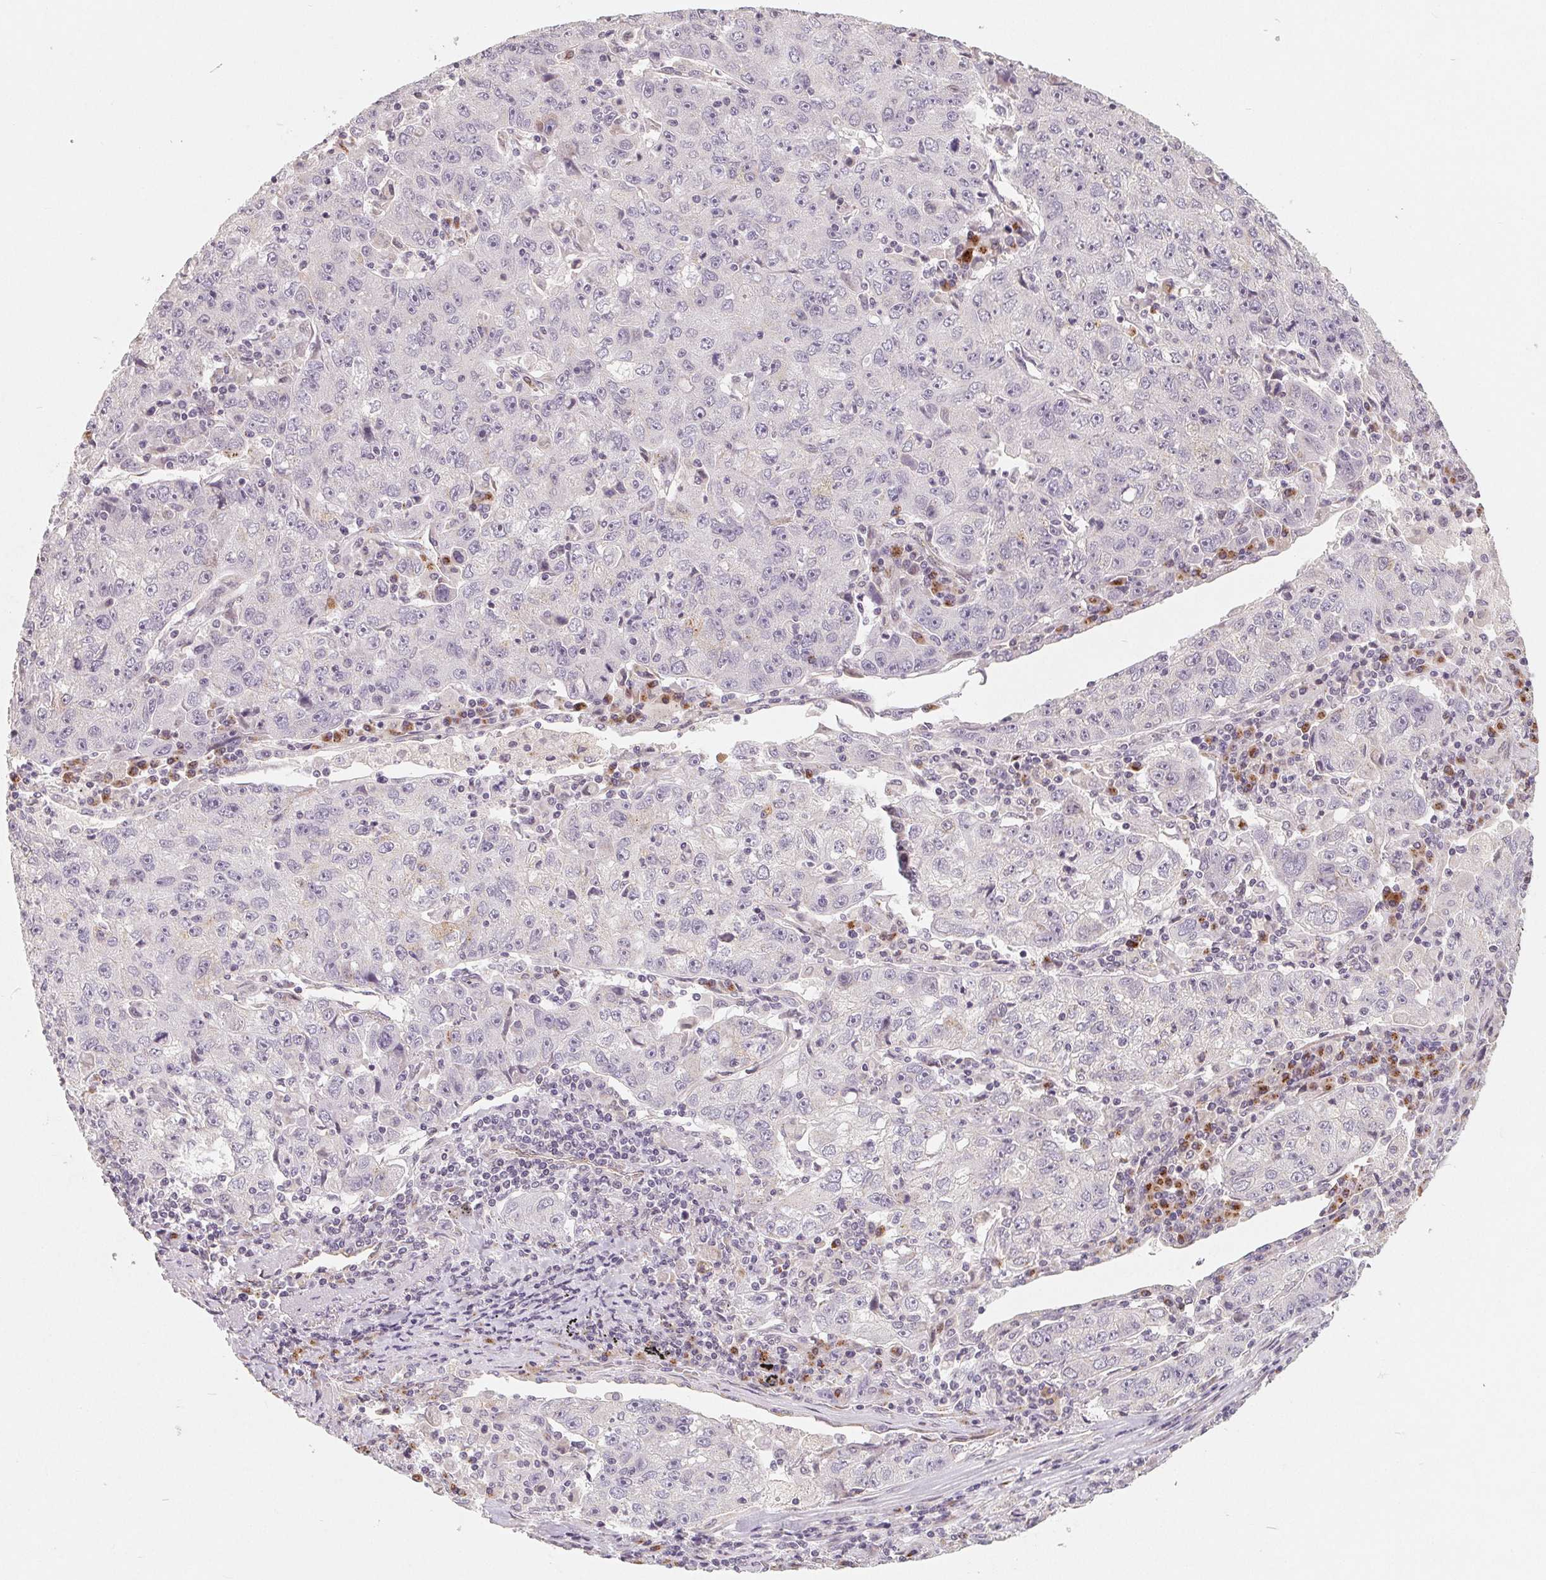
{"staining": {"intensity": "negative", "quantity": "none", "location": "none"}, "tissue": "lung cancer", "cell_type": "Tumor cells", "image_type": "cancer", "snomed": [{"axis": "morphology", "description": "Normal morphology"}, {"axis": "morphology", "description": "Adenocarcinoma, NOS"}, {"axis": "topography", "description": "Lymph node"}, {"axis": "topography", "description": "Lung"}], "caption": "Immunohistochemical staining of adenocarcinoma (lung) reveals no significant staining in tumor cells.", "gene": "TMSB15B", "patient": {"sex": "female", "age": 57}}